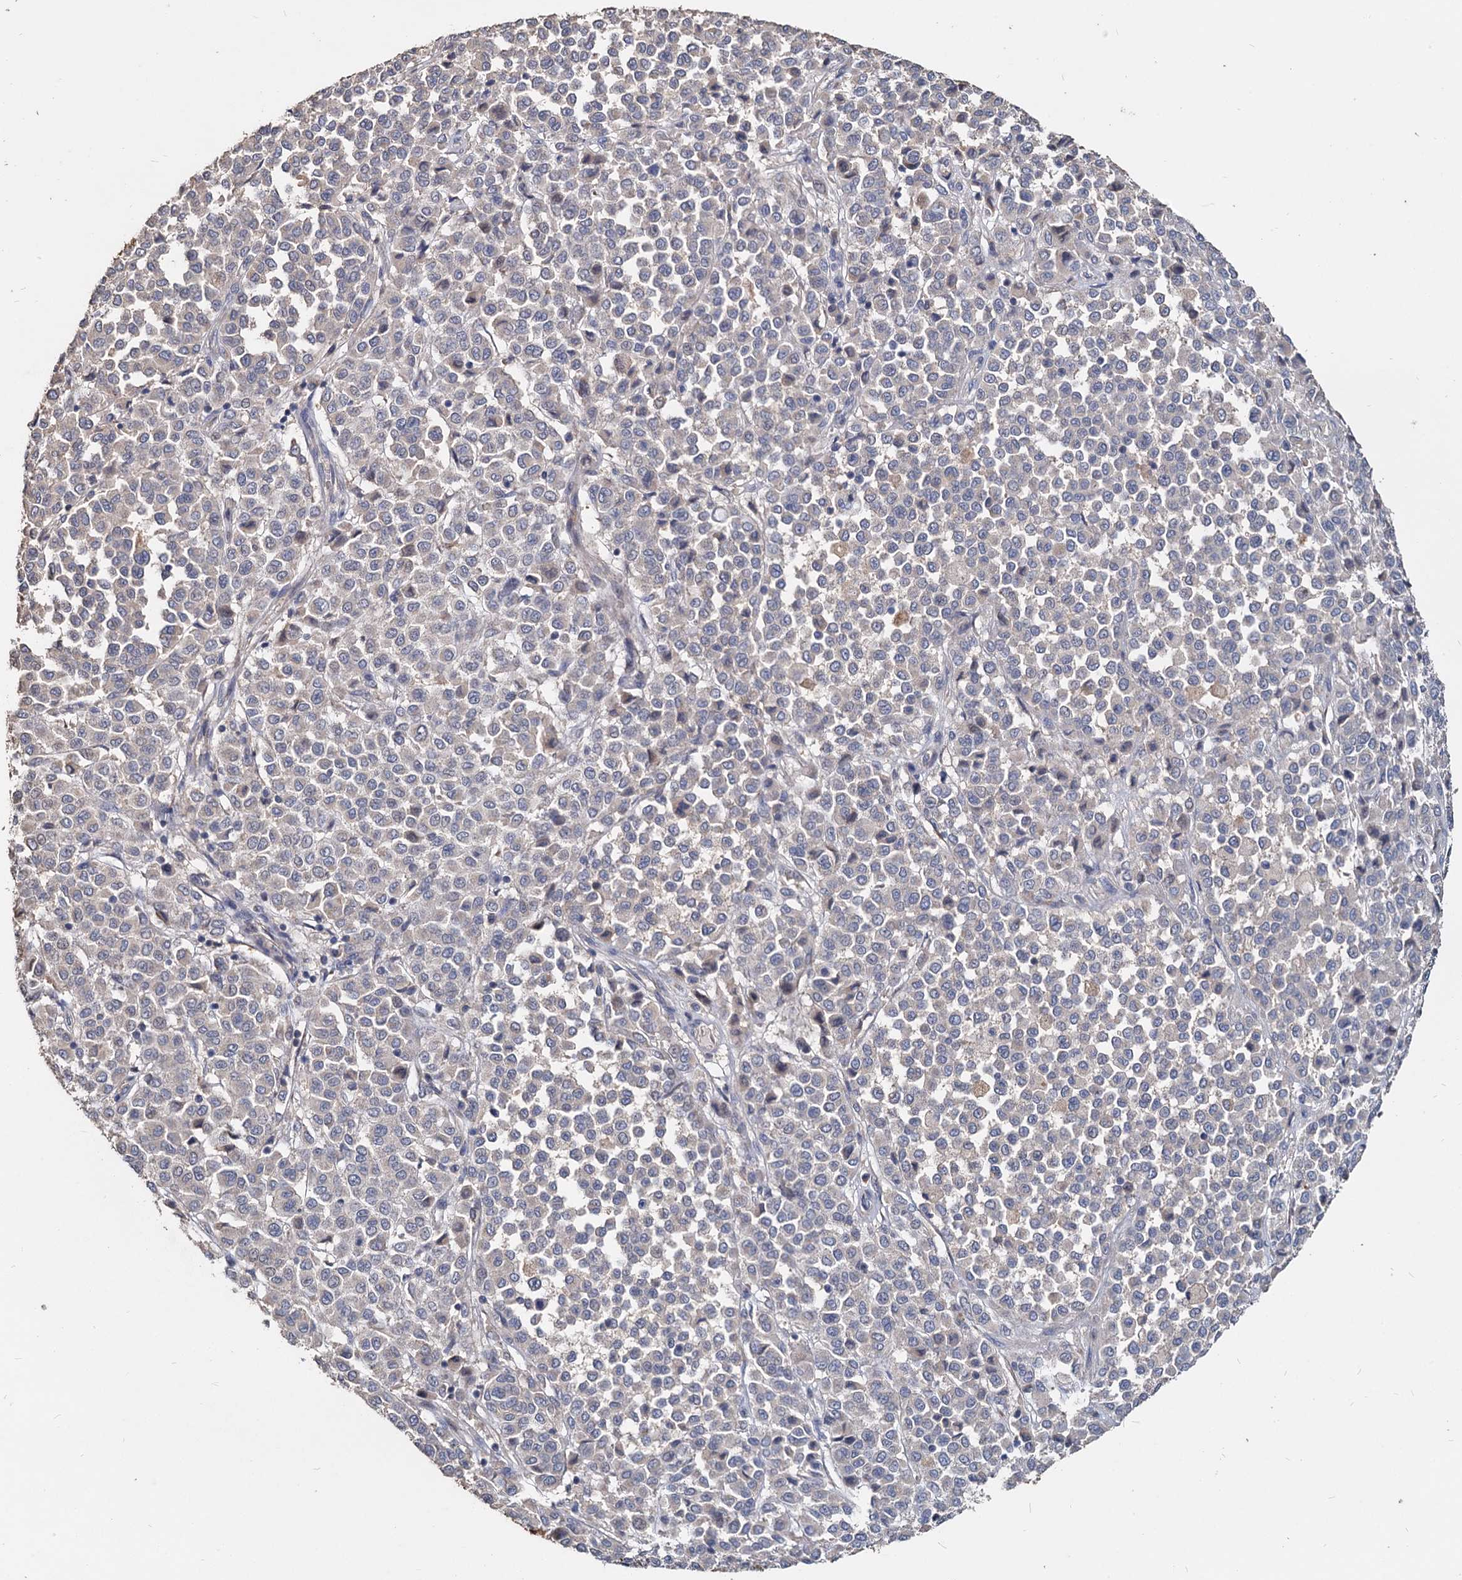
{"staining": {"intensity": "negative", "quantity": "none", "location": "none"}, "tissue": "melanoma", "cell_type": "Tumor cells", "image_type": "cancer", "snomed": [{"axis": "morphology", "description": "Malignant melanoma, Metastatic site"}, {"axis": "topography", "description": "Pancreas"}], "caption": "DAB (3,3'-diaminobenzidine) immunohistochemical staining of malignant melanoma (metastatic site) shows no significant positivity in tumor cells. (Immunohistochemistry (ihc), brightfield microscopy, high magnification).", "gene": "DEPDC4", "patient": {"sex": "female", "age": 30}}